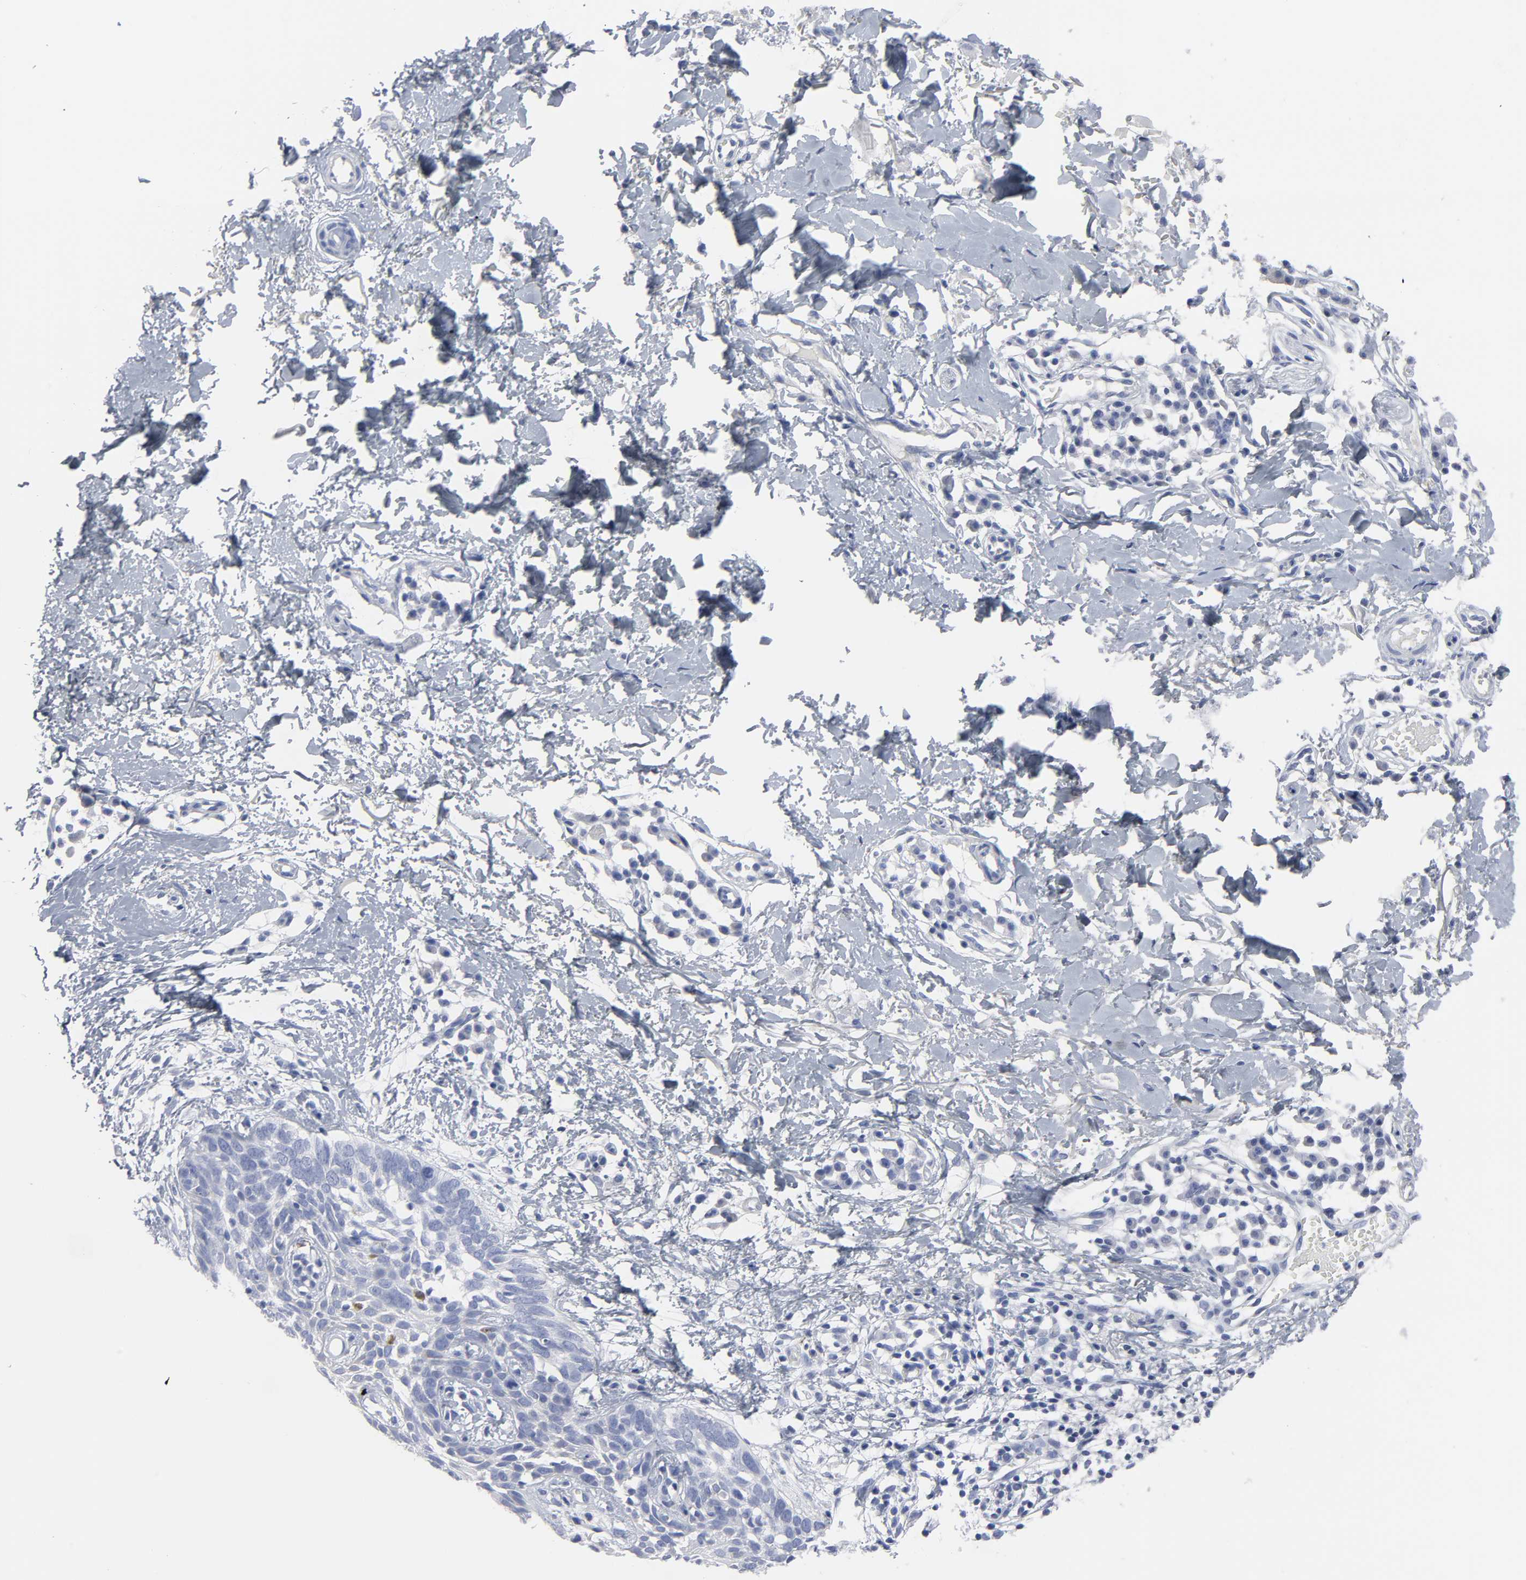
{"staining": {"intensity": "negative", "quantity": "none", "location": "none"}, "tissue": "skin cancer", "cell_type": "Tumor cells", "image_type": "cancer", "snomed": [{"axis": "morphology", "description": "Normal tissue, NOS"}, {"axis": "morphology", "description": "Basal cell carcinoma"}, {"axis": "topography", "description": "Skin"}], "caption": "This is a micrograph of immunohistochemistry staining of skin cancer (basal cell carcinoma), which shows no expression in tumor cells.", "gene": "HNF4A", "patient": {"sex": "male", "age": 77}}